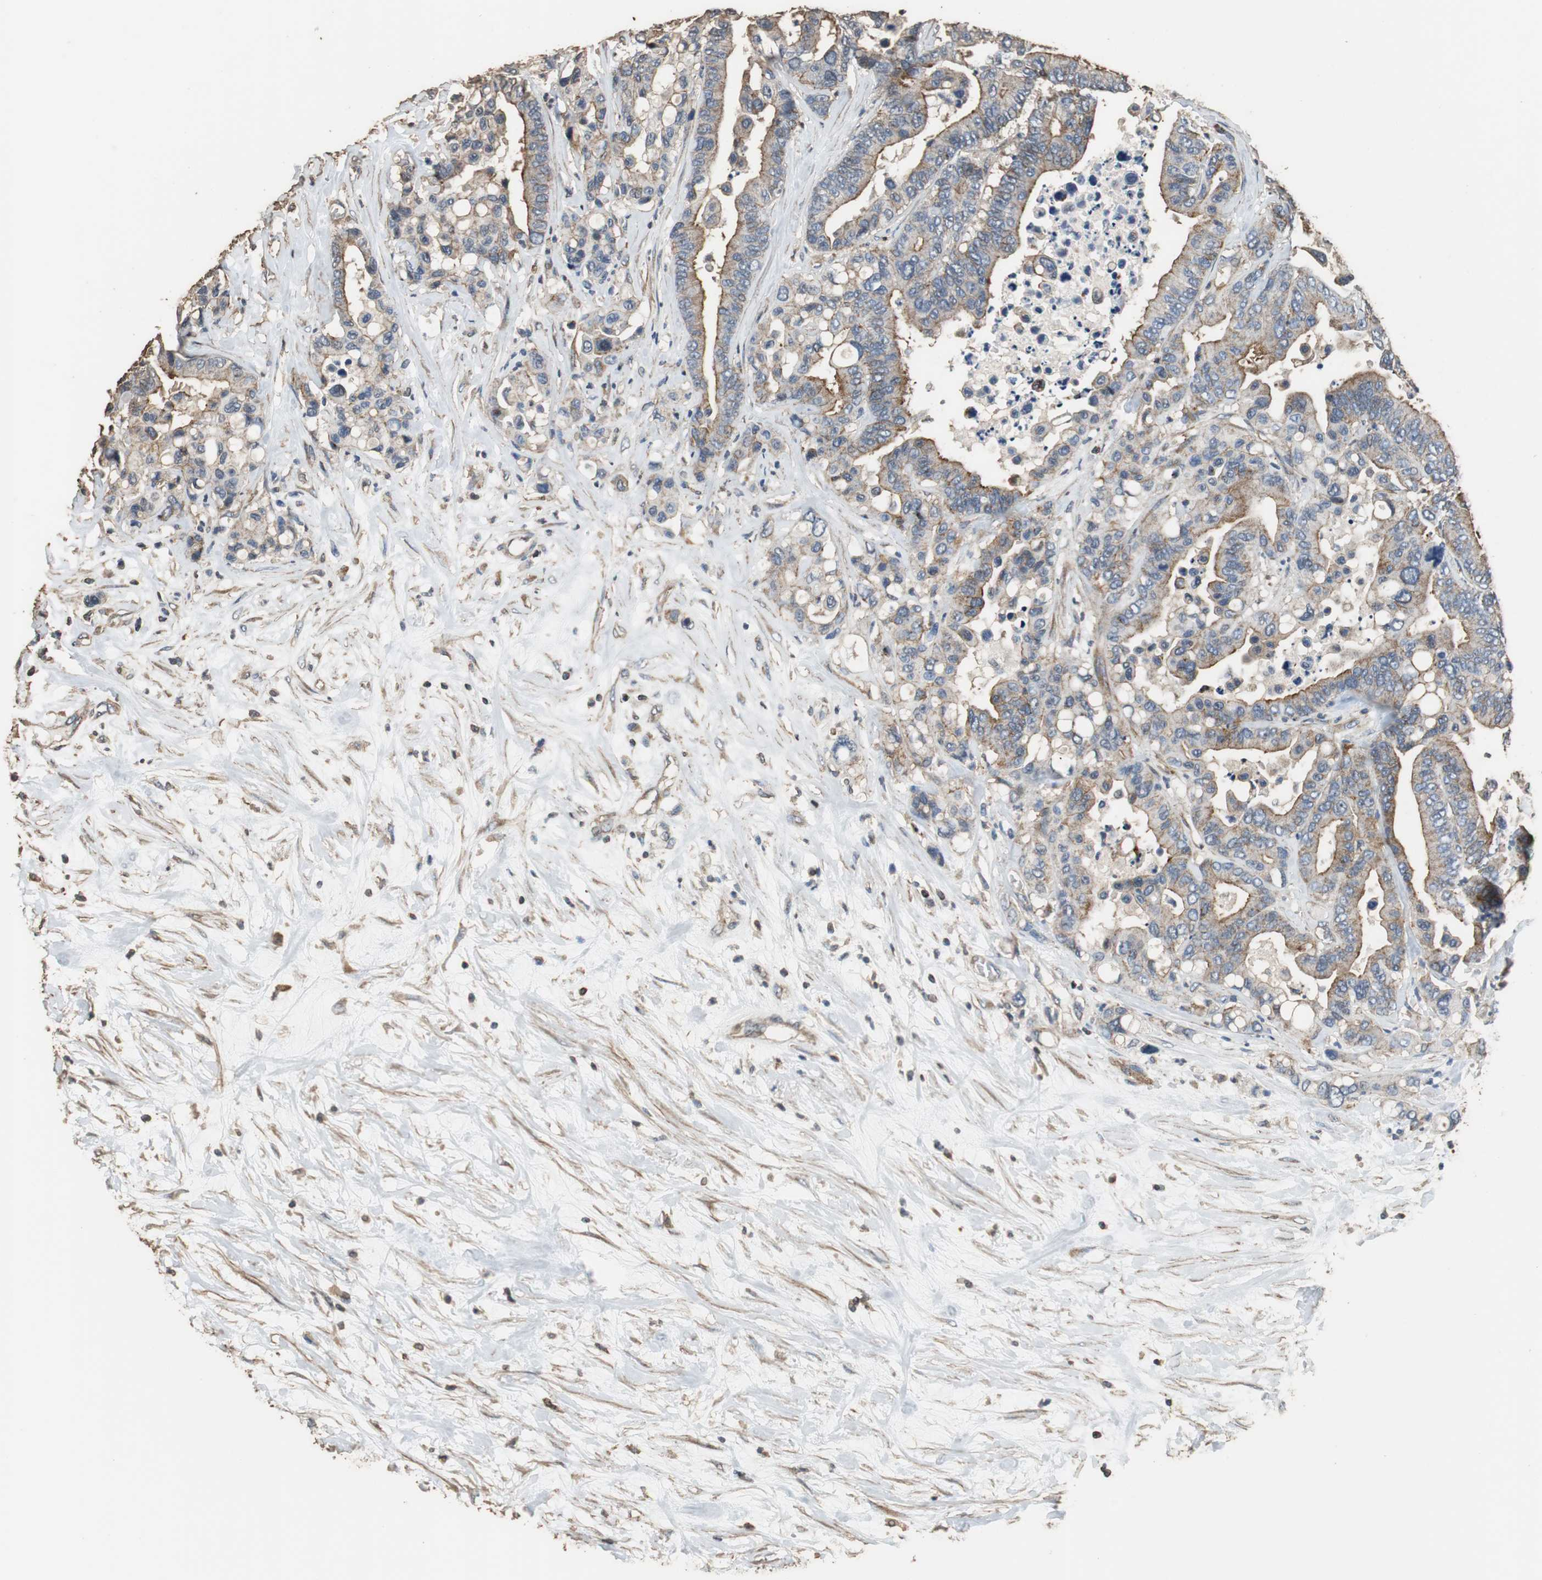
{"staining": {"intensity": "weak", "quantity": ">75%", "location": "cytoplasmic/membranous"}, "tissue": "colorectal cancer", "cell_type": "Tumor cells", "image_type": "cancer", "snomed": [{"axis": "morphology", "description": "Normal tissue, NOS"}, {"axis": "morphology", "description": "Adenocarcinoma, NOS"}, {"axis": "topography", "description": "Colon"}], "caption": "Human adenocarcinoma (colorectal) stained with a brown dye demonstrates weak cytoplasmic/membranous positive expression in about >75% of tumor cells.", "gene": "PRKRA", "patient": {"sex": "male", "age": 82}}